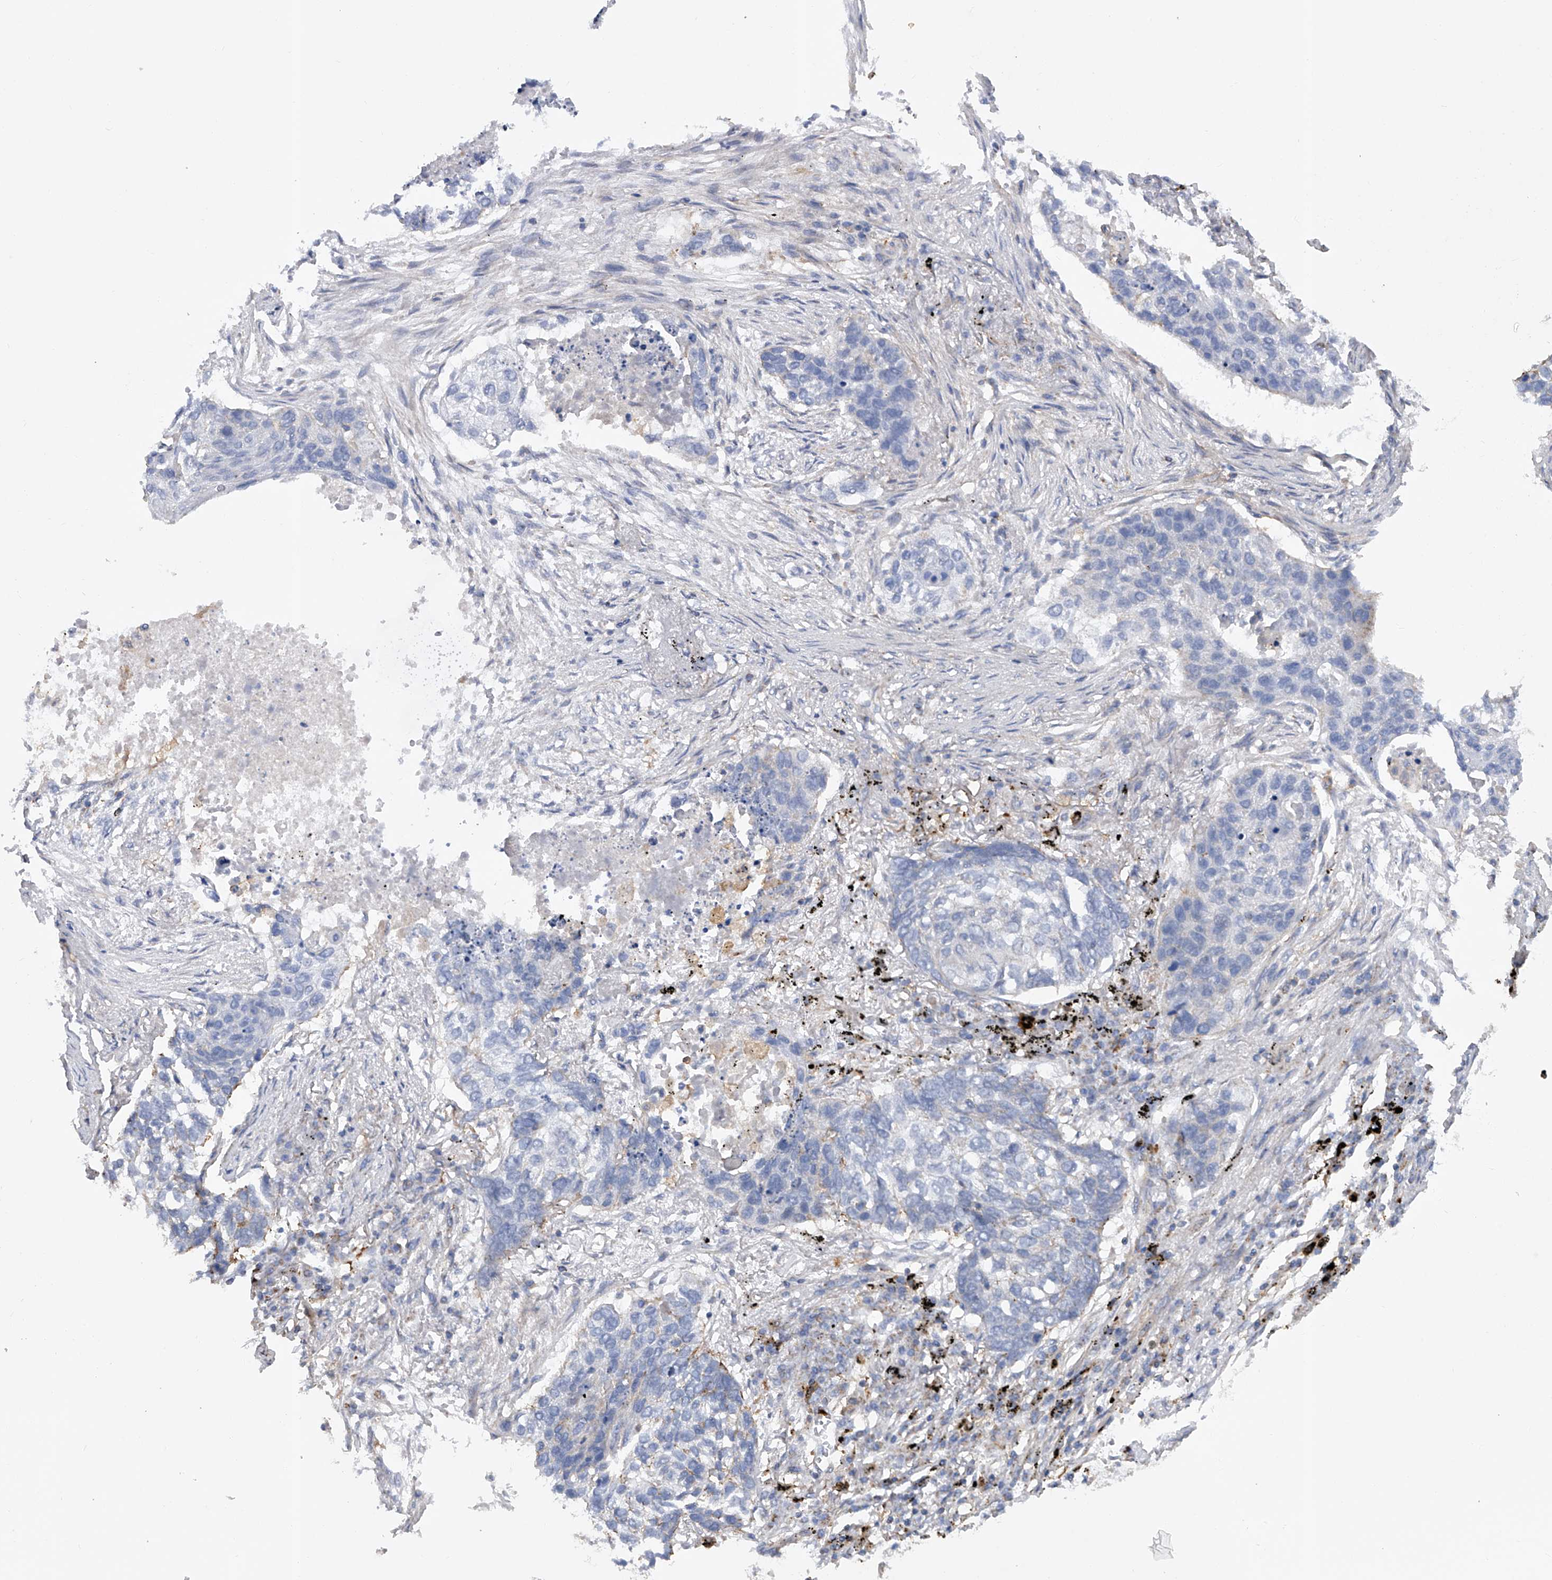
{"staining": {"intensity": "negative", "quantity": "none", "location": "none"}, "tissue": "lung cancer", "cell_type": "Tumor cells", "image_type": "cancer", "snomed": [{"axis": "morphology", "description": "Squamous cell carcinoma, NOS"}, {"axis": "topography", "description": "Lung"}], "caption": "DAB immunohistochemical staining of human squamous cell carcinoma (lung) demonstrates no significant staining in tumor cells.", "gene": "PDSS2", "patient": {"sex": "female", "age": 63}}